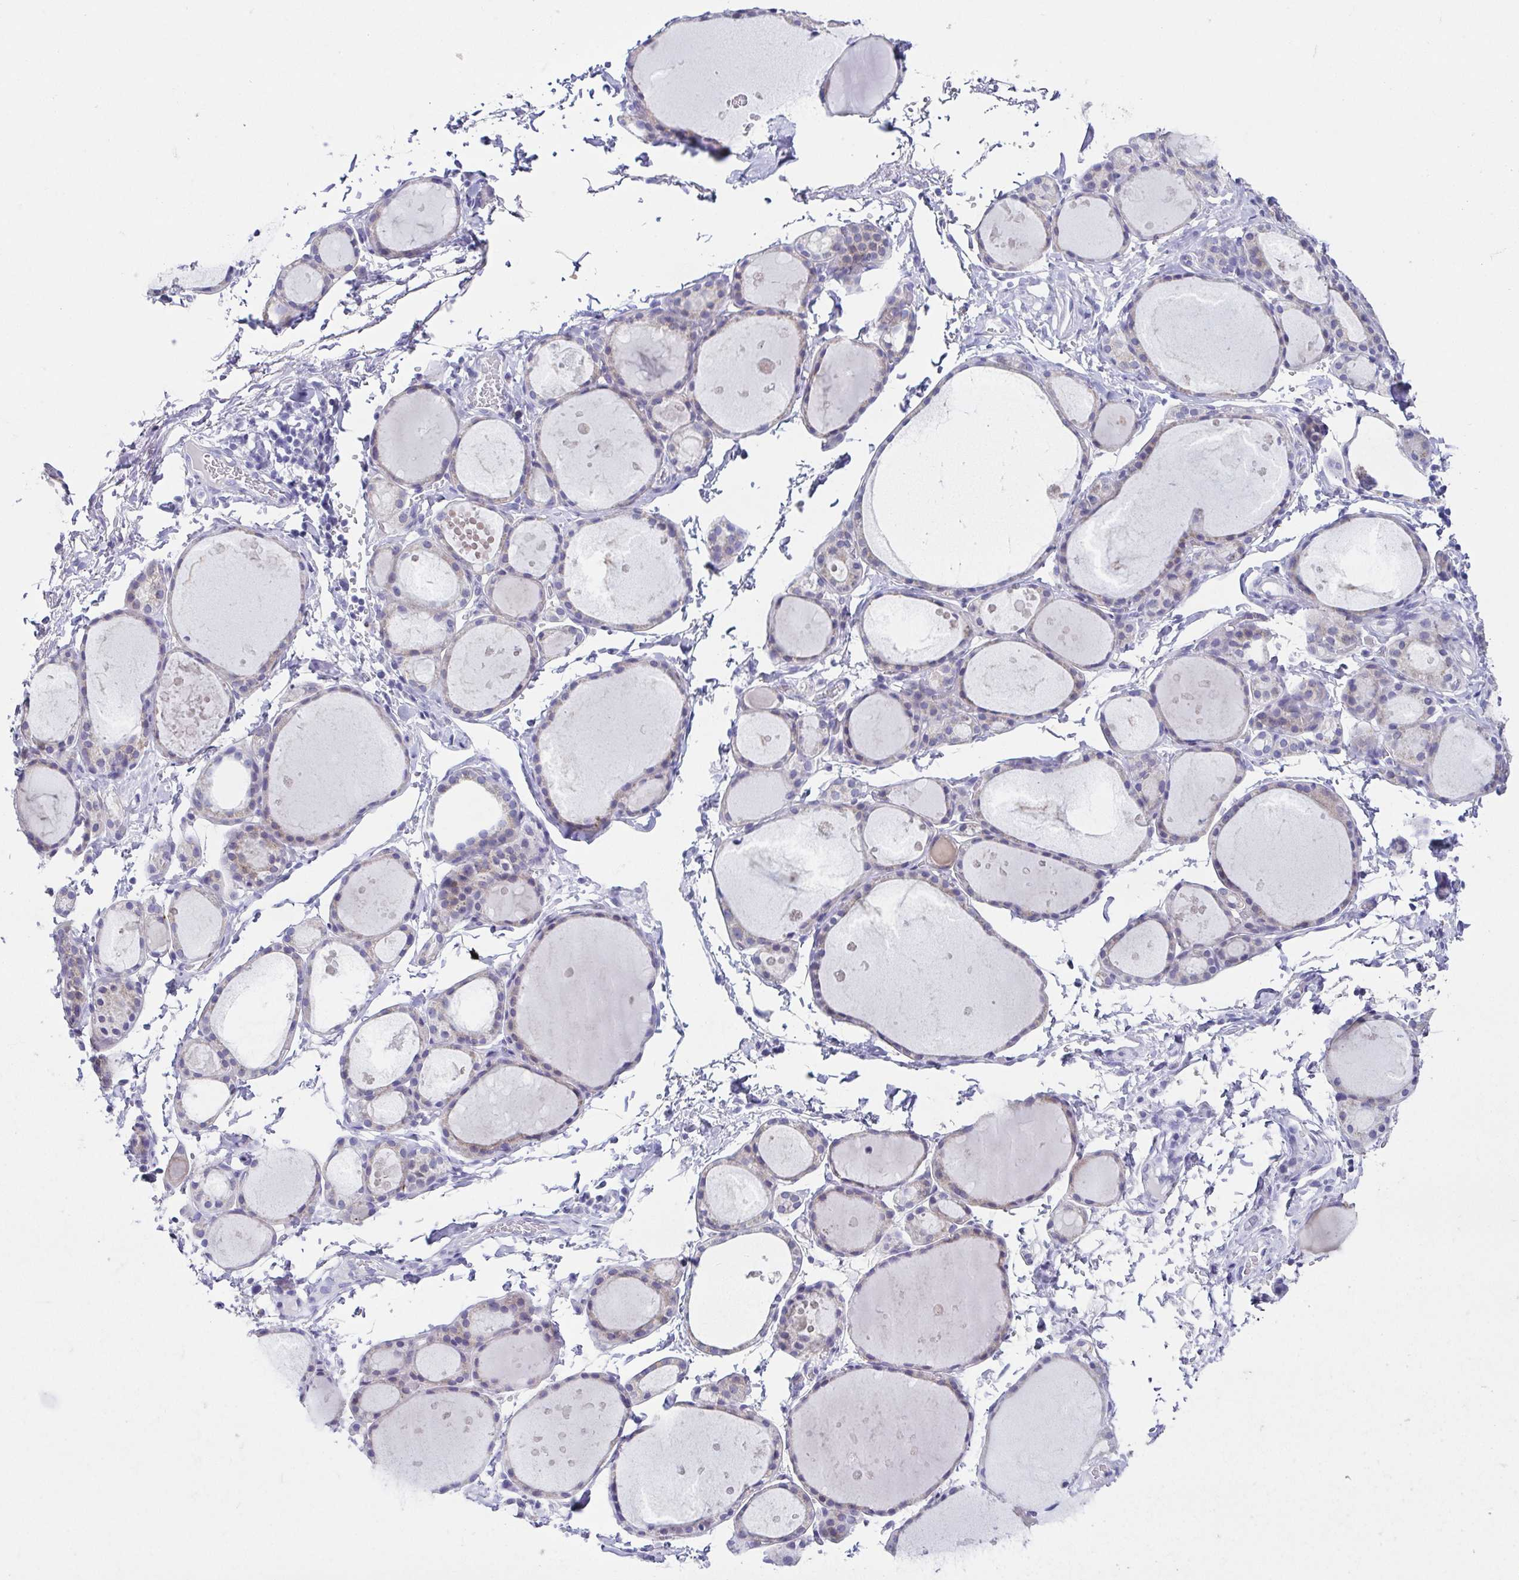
{"staining": {"intensity": "negative", "quantity": "none", "location": "none"}, "tissue": "thyroid gland", "cell_type": "Glandular cells", "image_type": "normal", "snomed": [{"axis": "morphology", "description": "Normal tissue, NOS"}, {"axis": "topography", "description": "Thyroid gland"}], "caption": "This is an immunohistochemistry micrograph of normal thyroid gland. There is no positivity in glandular cells.", "gene": "RDH11", "patient": {"sex": "male", "age": 68}}